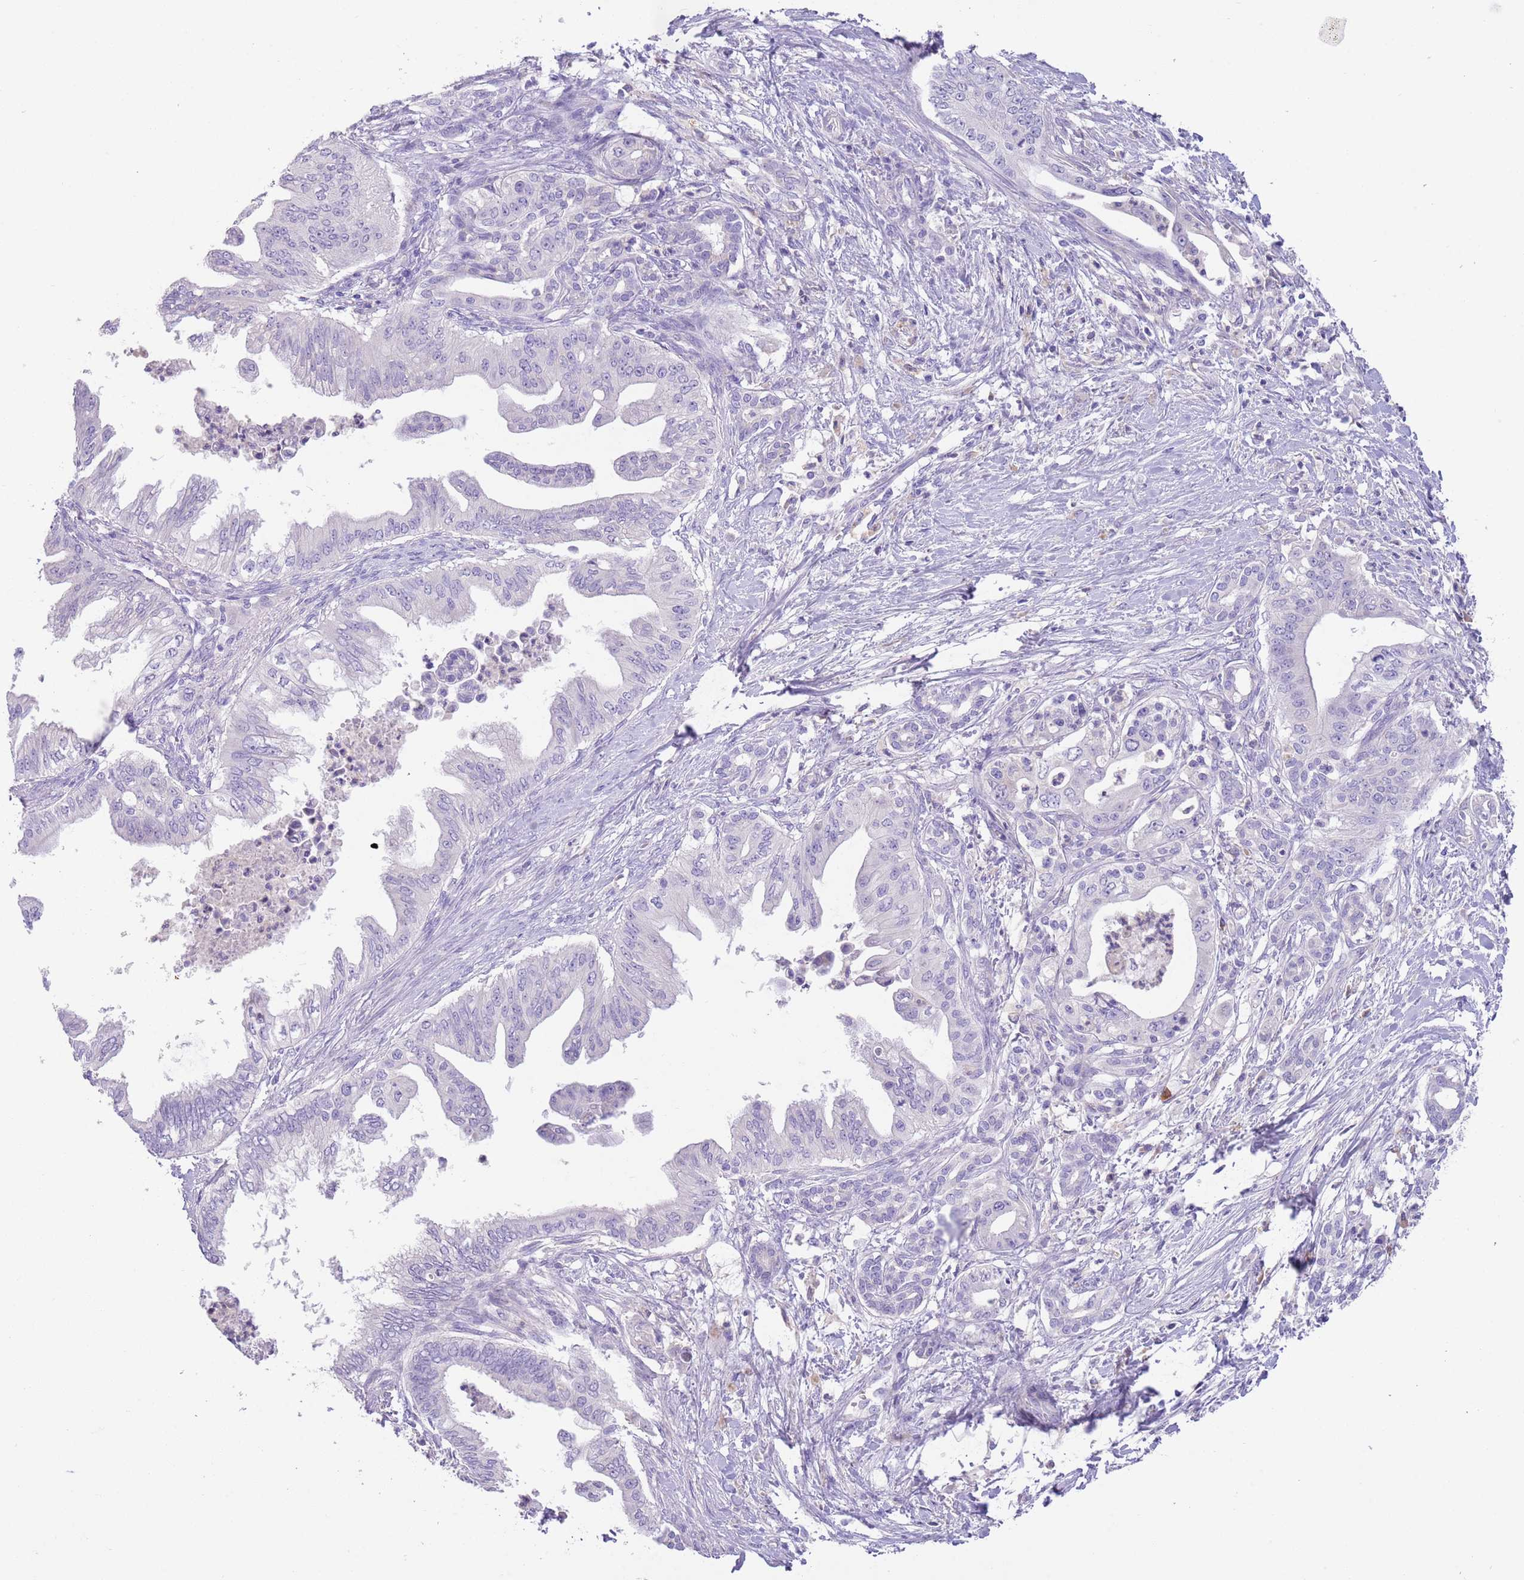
{"staining": {"intensity": "negative", "quantity": "none", "location": "none"}, "tissue": "pancreatic cancer", "cell_type": "Tumor cells", "image_type": "cancer", "snomed": [{"axis": "morphology", "description": "Adenocarcinoma, NOS"}, {"axis": "topography", "description": "Pancreas"}], "caption": "The IHC photomicrograph has no significant expression in tumor cells of pancreatic cancer (adenocarcinoma) tissue.", "gene": "IGFL4", "patient": {"sex": "male", "age": 58}}